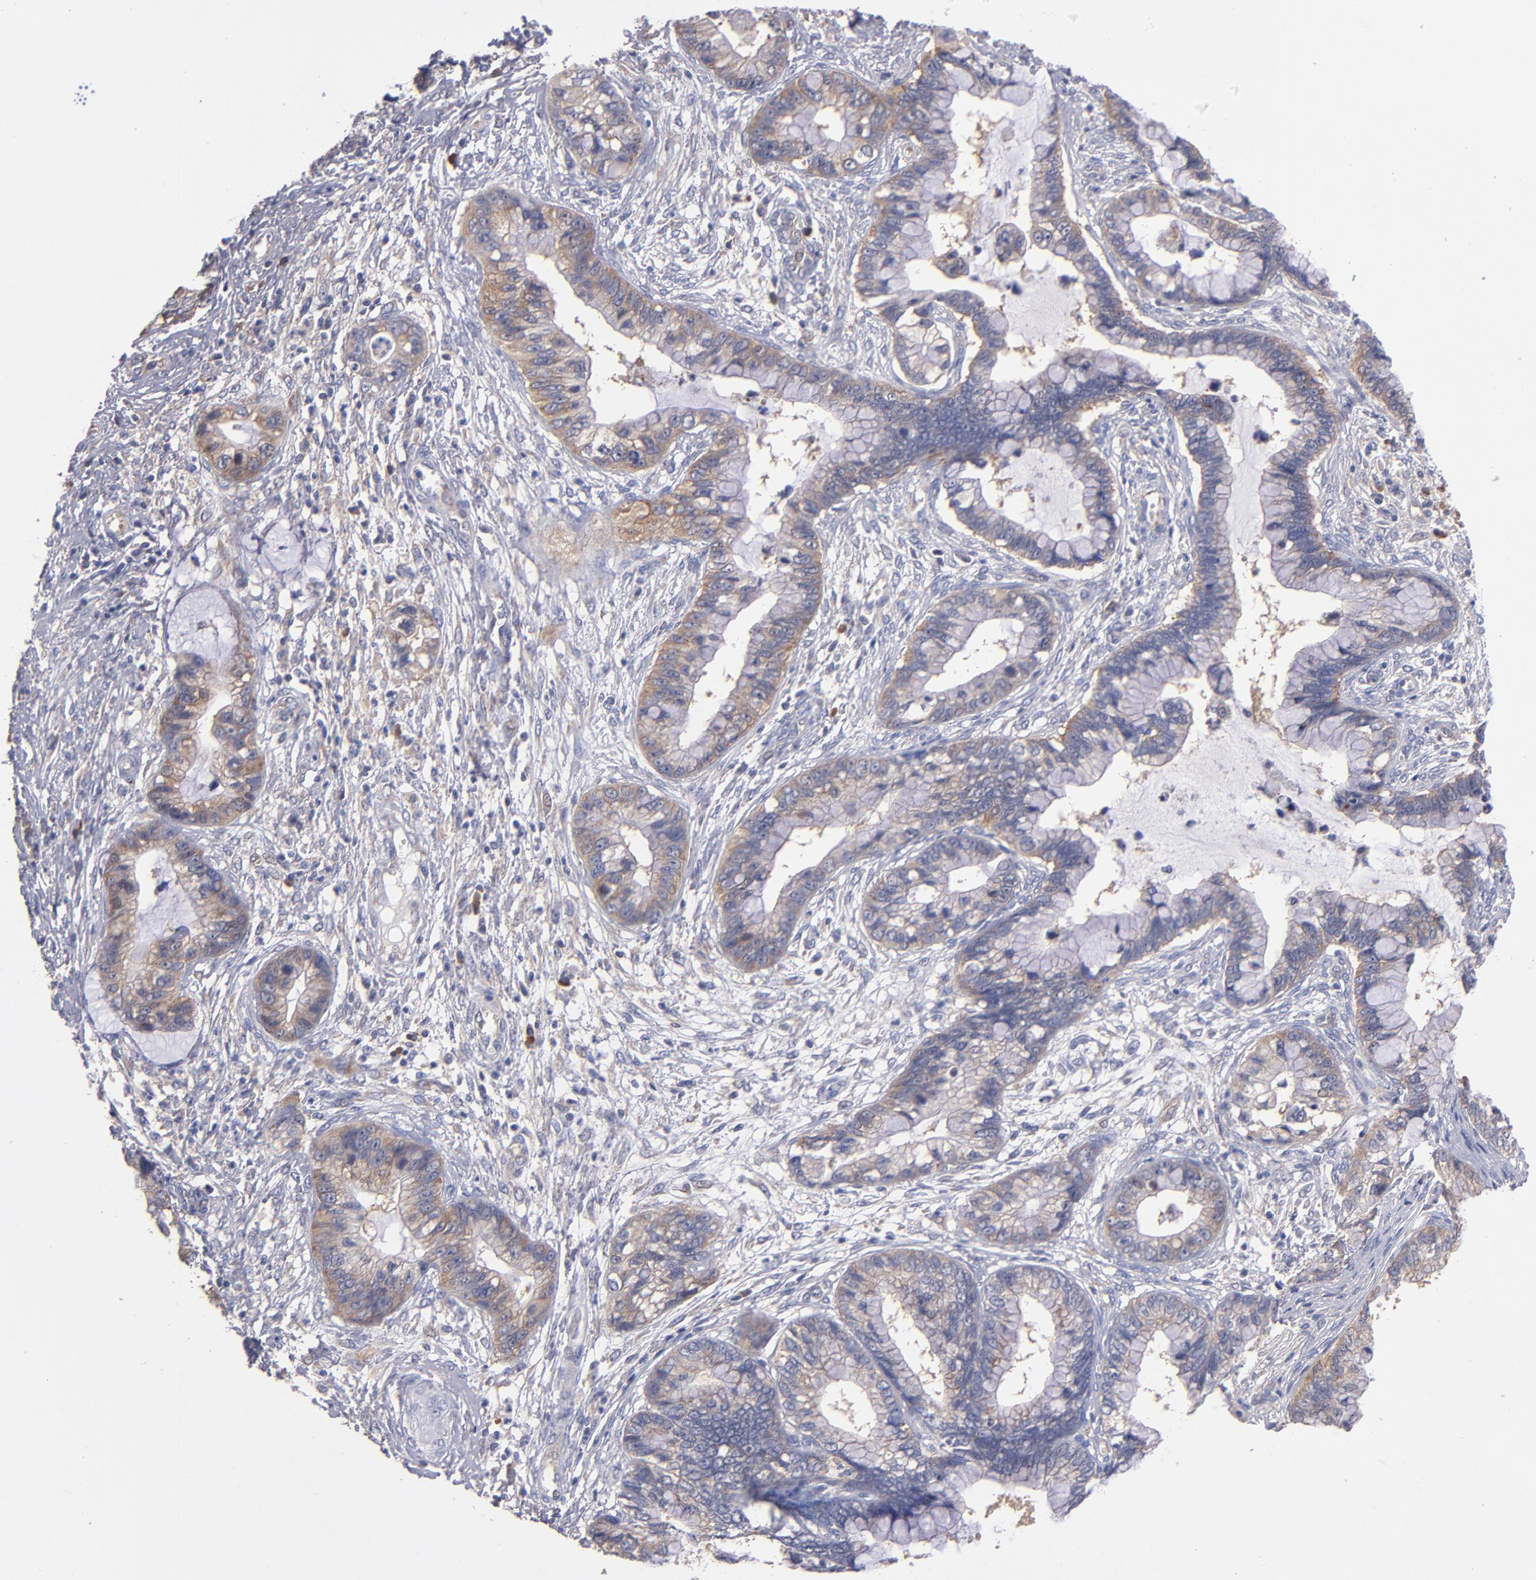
{"staining": {"intensity": "weak", "quantity": "25%-75%", "location": "cytoplasmic/membranous"}, "tissue": "cervical cancer", "cell_type": "Tumor cells", "image_type": "cancer", "snomed": [{"axis": "morphology", "description": "Adenocarcinoma, NOS"}, {"axis": "topography", "description": "Cervix"}], "caption": "High-power microscopy captured an immunohistochemistry micrograph of cervical cancer, revealing weak cytoplasmic/membranous expression in approximately 25%-75% of tumor cells. The staining was performed using DAB (3,3'-diaminobenzidine), with brown indicating positive protein expression. Nuclei are stained blue with hematoxylin.", "gene": "EIF3L", "patient": {"sex": "female", "age": 44}}